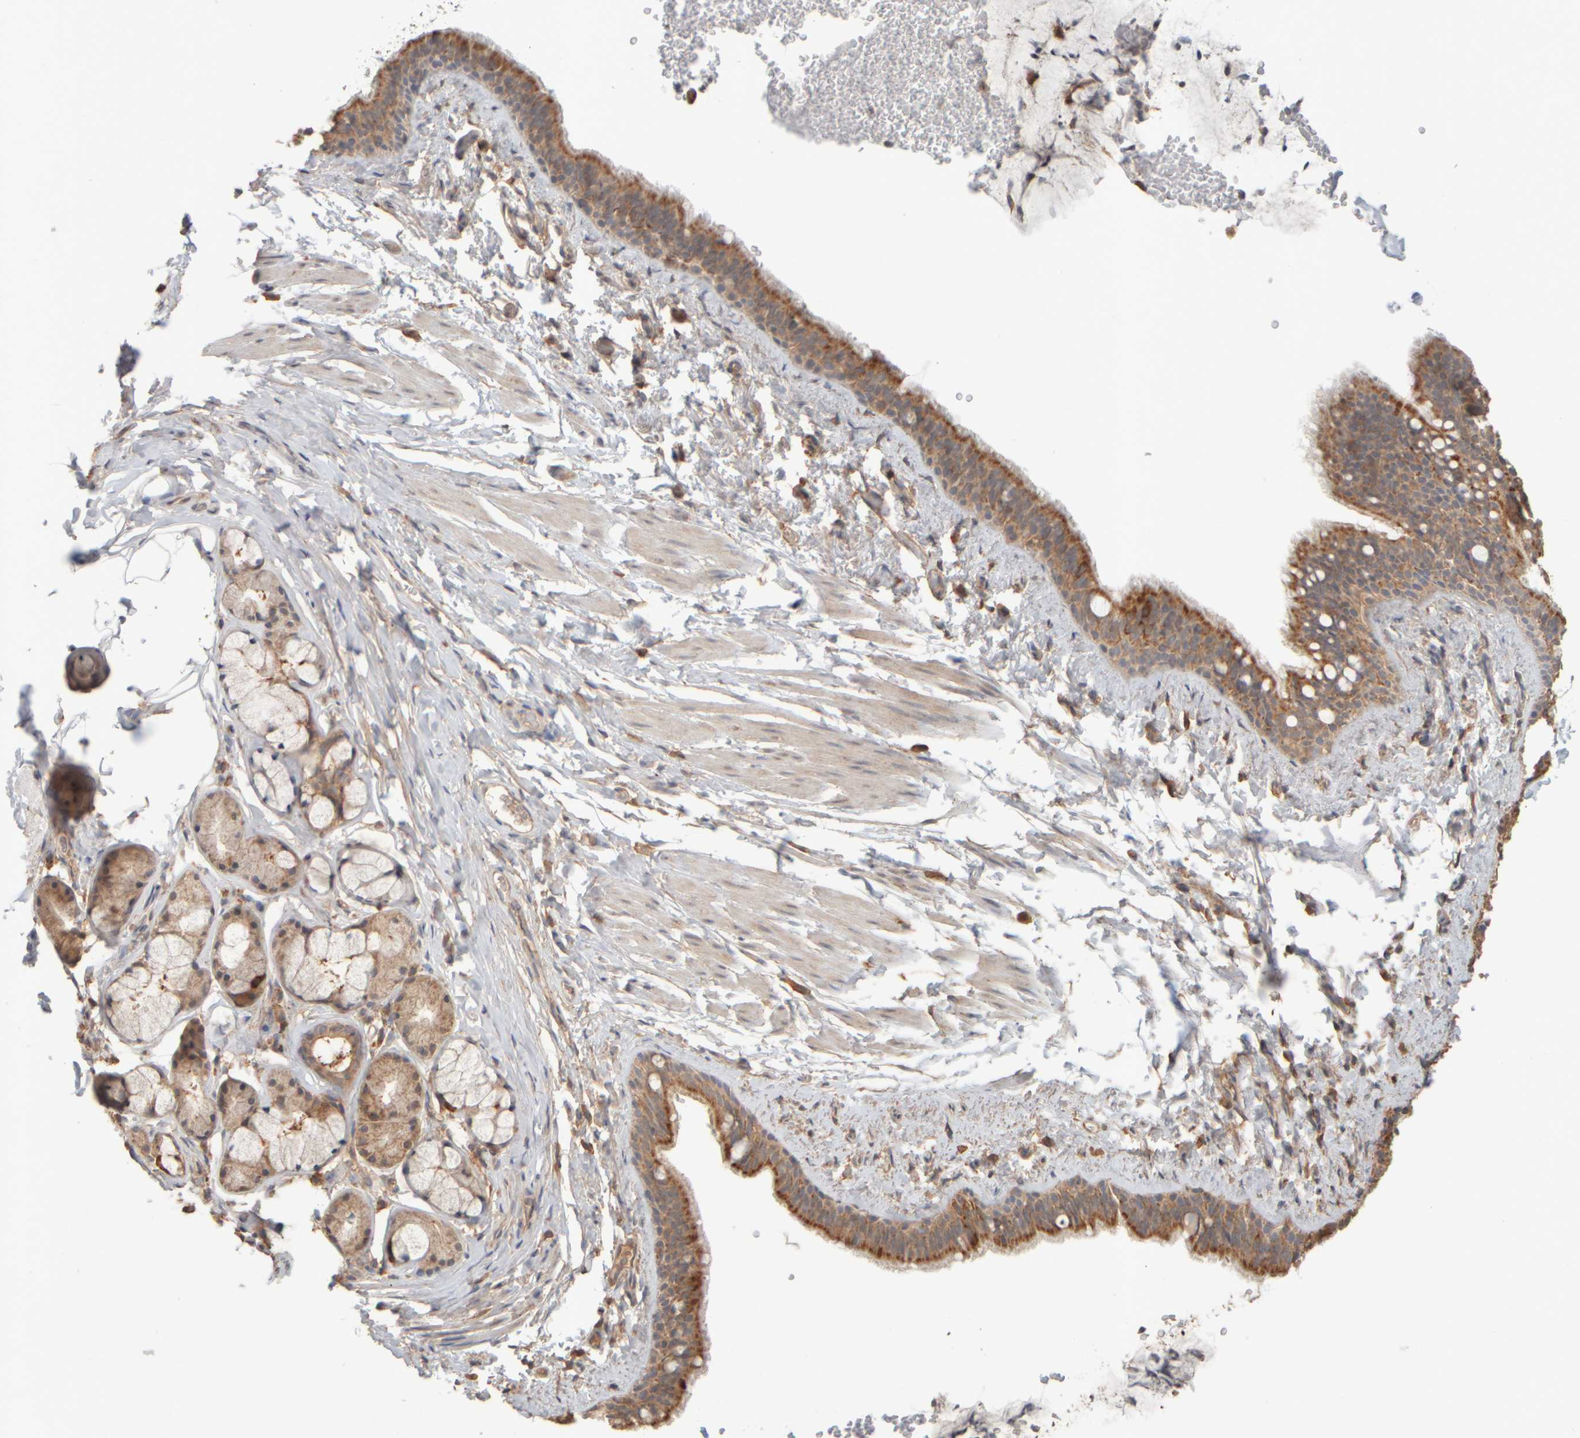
{"staining": {"intensity": "moderate", "quantity": ">75%", "location": "cytoplasmic/membranous"}, "tissue": "bronchus", "cell_type": "Respiratory epithelial cells", "image_type": "normal", "snomed": [{"axis": "morphology", "description": "Normal tissue, NOS"}, {"axis": "topography", "description": "Cartilage tissue"}, {"axis": "topography", "description": "Bronchus"}, {"axis": "topography", "description": "Lung"}], "caption": "A brown stain highlights moderate cytoplasmic/membranous expression of a protein in respiratory epithelial cells of benign bronchus.", "gene": "EIF2B3", "patient": {"sex": "male", "age": 64}}